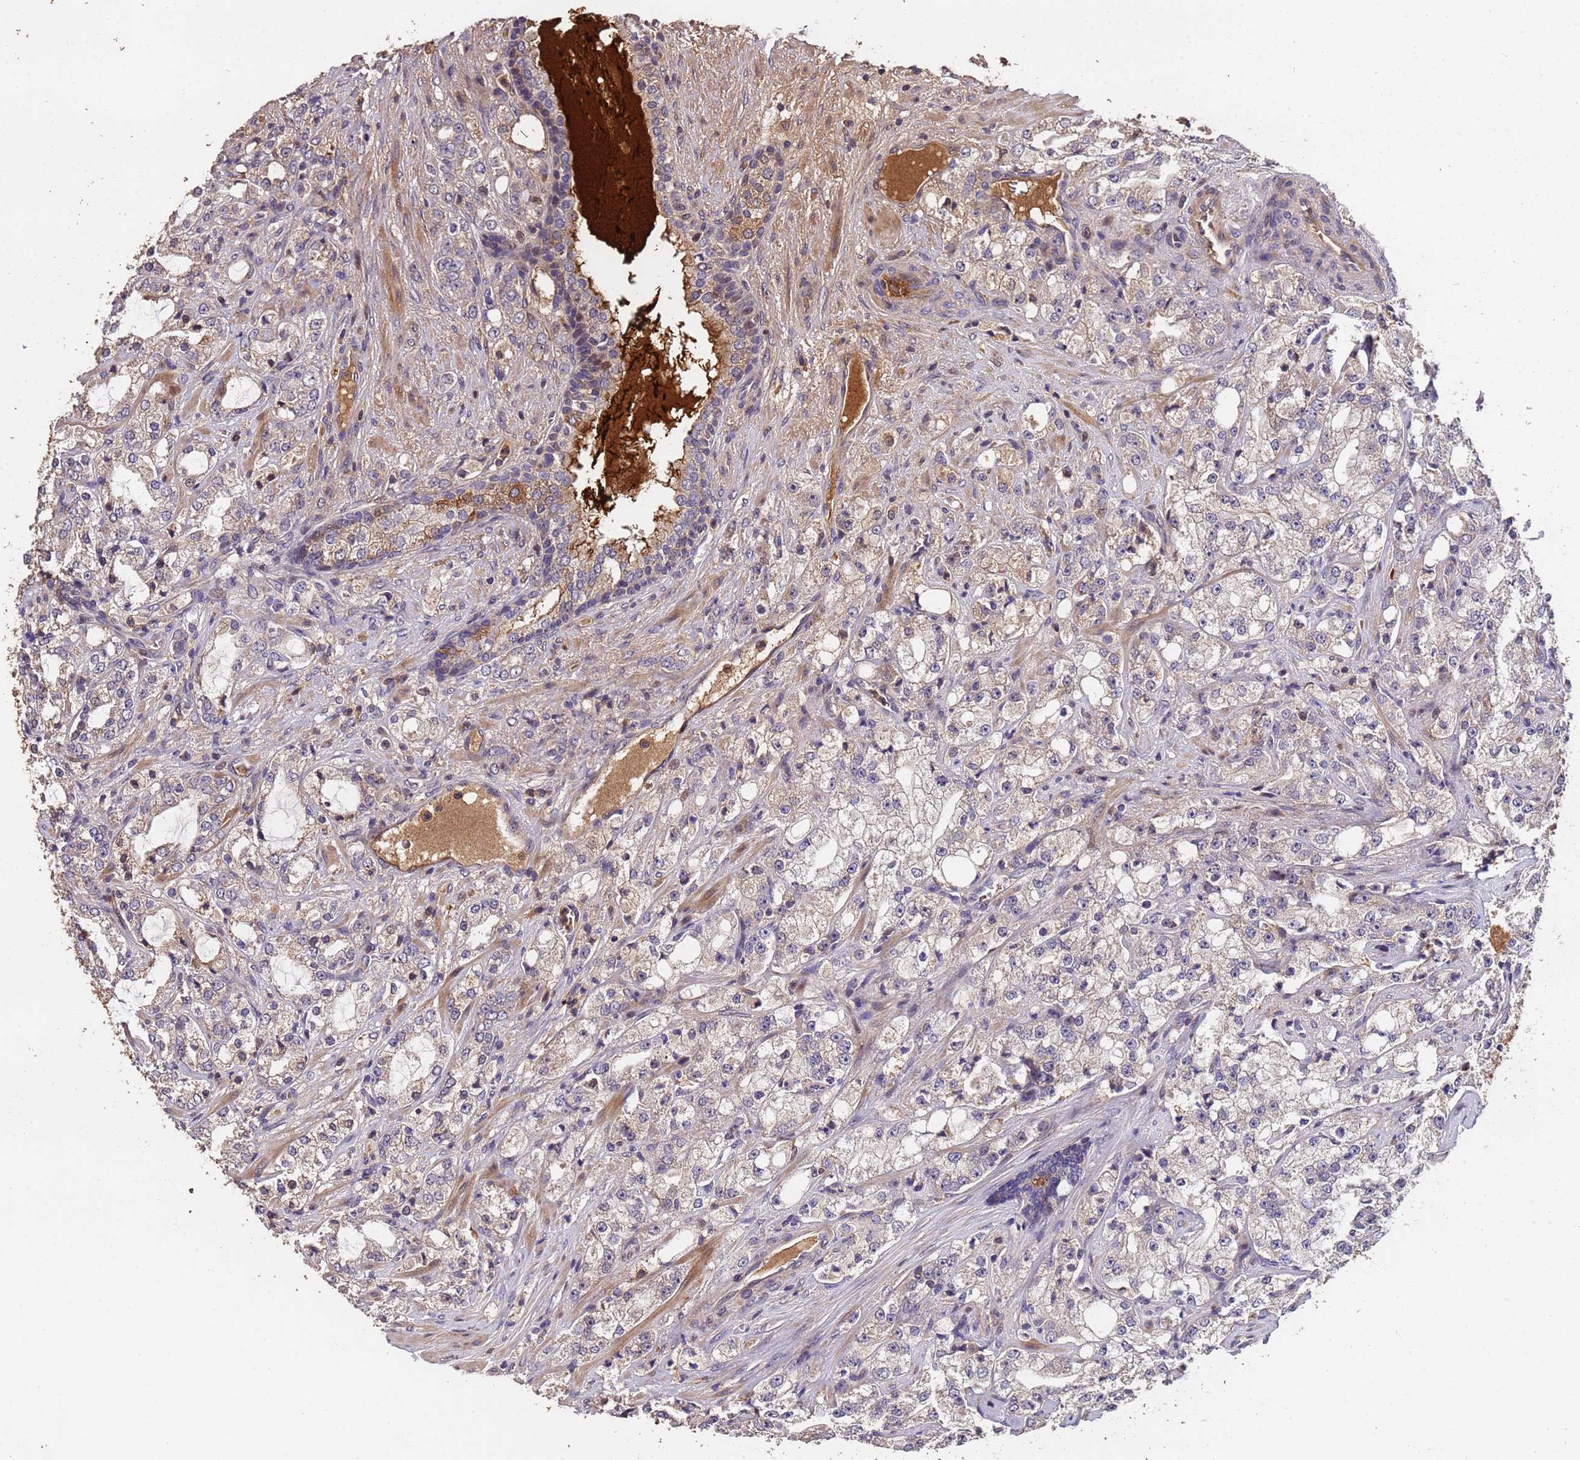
{"staining": {"intensity": "negative", "quantity": "none", "location": "none"}, "tissue": "prostate cancer", "cell_type": "Tumor cells", "image_type": "cancer", "snomed": [{"axis": "morphology", "description": "Adenocarcinoma, High grade"}, {"axis": "topography", "description": "Prostate"}], "caption": "This is an immunohistochemistry photomicrograph of prostate cancer. There is no positivity in tumor cells.", "gene": "CCDC184", "patient": {"sex": "male", "age": 64}}